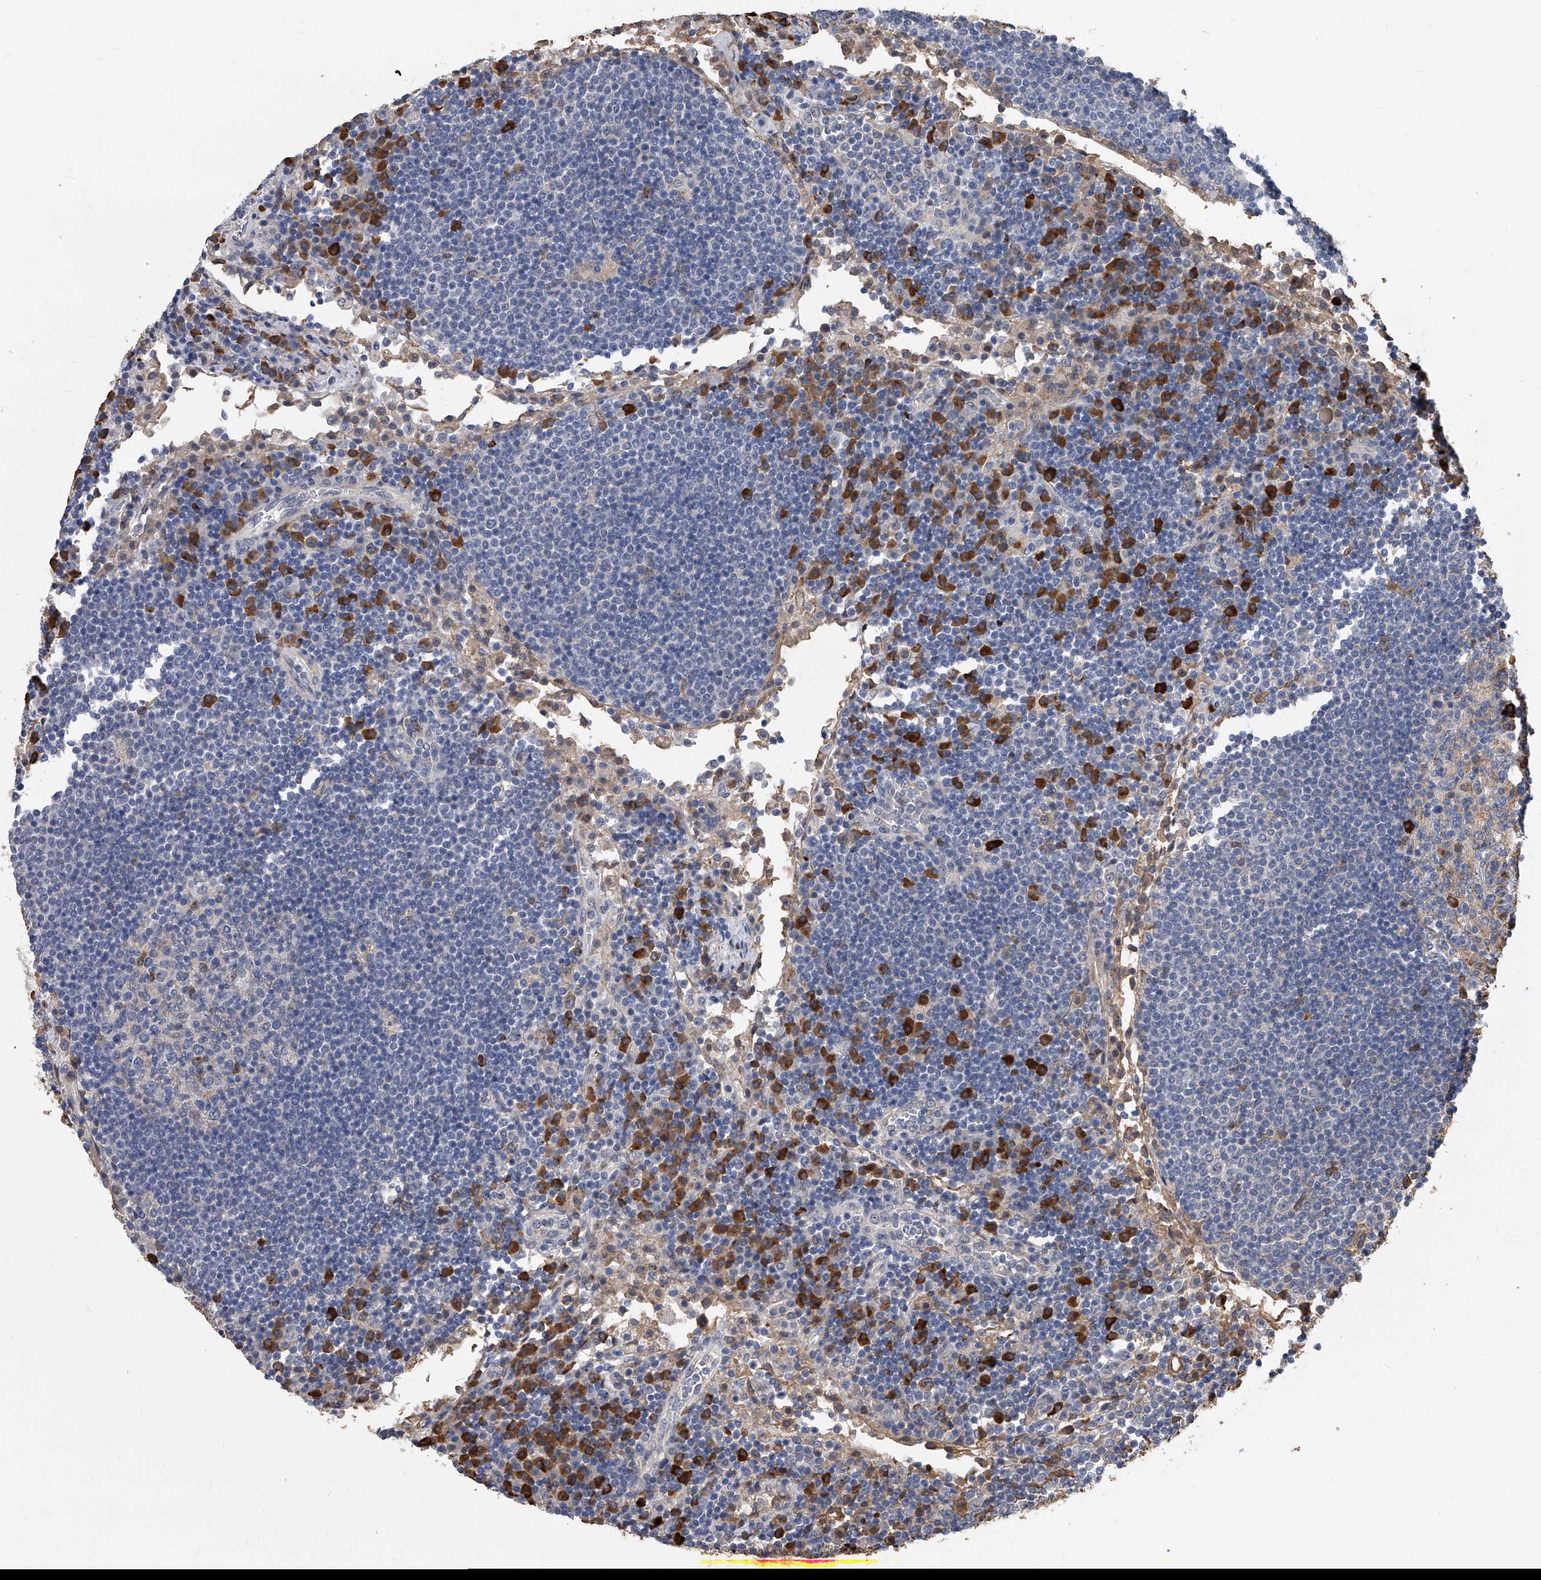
{"staining": {"intensity": "strong", "quantity": "<25%", "location": "cytoplasmic/membranous"}, "tissue": "lymph node", "cell_type": "Germinal center cells", "image_type": "normal", "snomed": [{"axis": "morphology", "description": "Normal tissue, NOS"}, {"axis": "topography", "description": "Lymph node"}], "caption": "Immunohistochemical staining of normal lymph node demonstrates medium levels of strong cytoplasmic/membranous expression in about <25% of germinal center cells.", "gene": "ZNF25", "patient": {"sex": "female", "age": 53}}